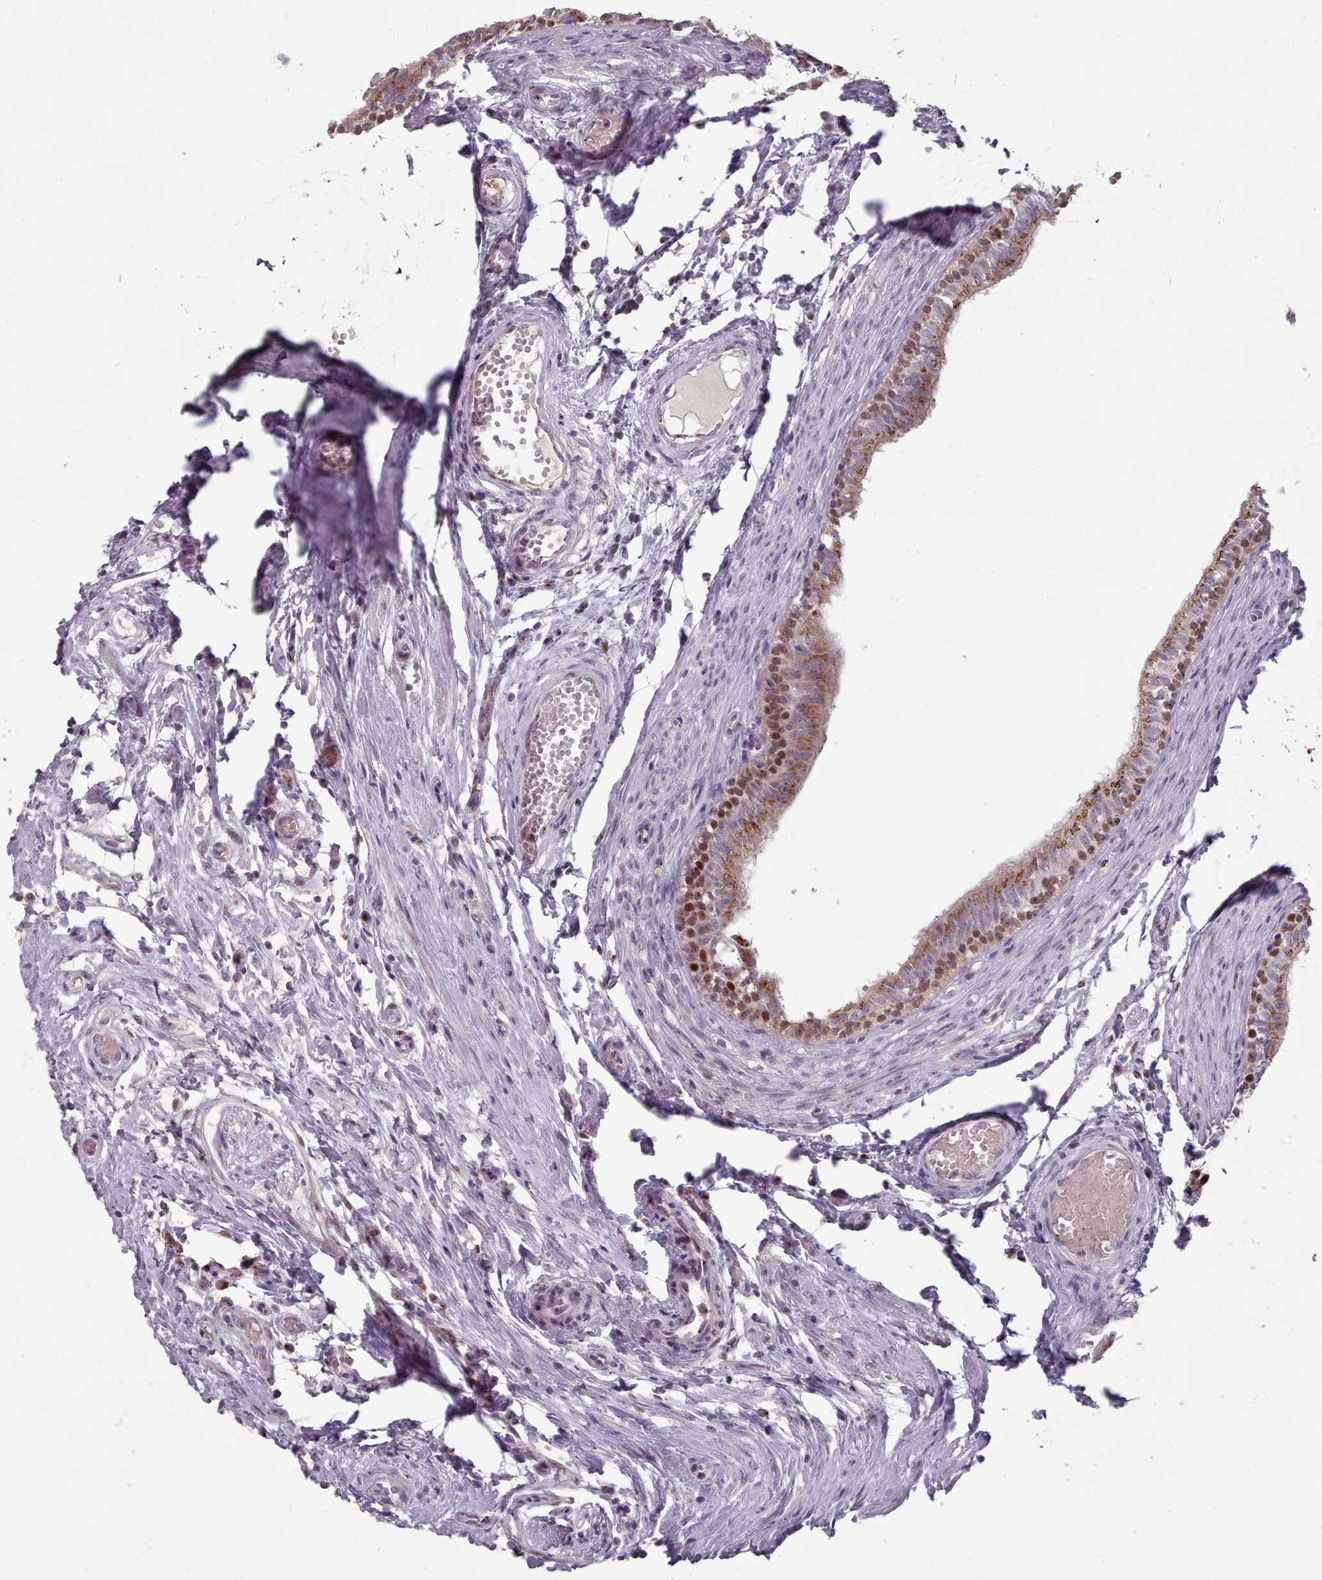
{"staining": {"intensity": "strong", "quantity": ">75%", "location": "cytoplasmic/membranous,nuclear"}, "tissue": "epididymis", "cell_type": "Glandular cells", "image_type": "normal", "snomed": [{"axis": "morphology", "description": "Normal tissue, NOS"}, {"axis": "topography", "description": "Epididymis, spermatic cord, NOS"}], "caption": "Normal epididymis displays strong cytoplasmic/membranous,nuclear positivity in about >75% of glandular cells, visualized by immunohistochemistry.", "gene": "MAN1B1", "patient": {"sex": "male", "age": 22}}